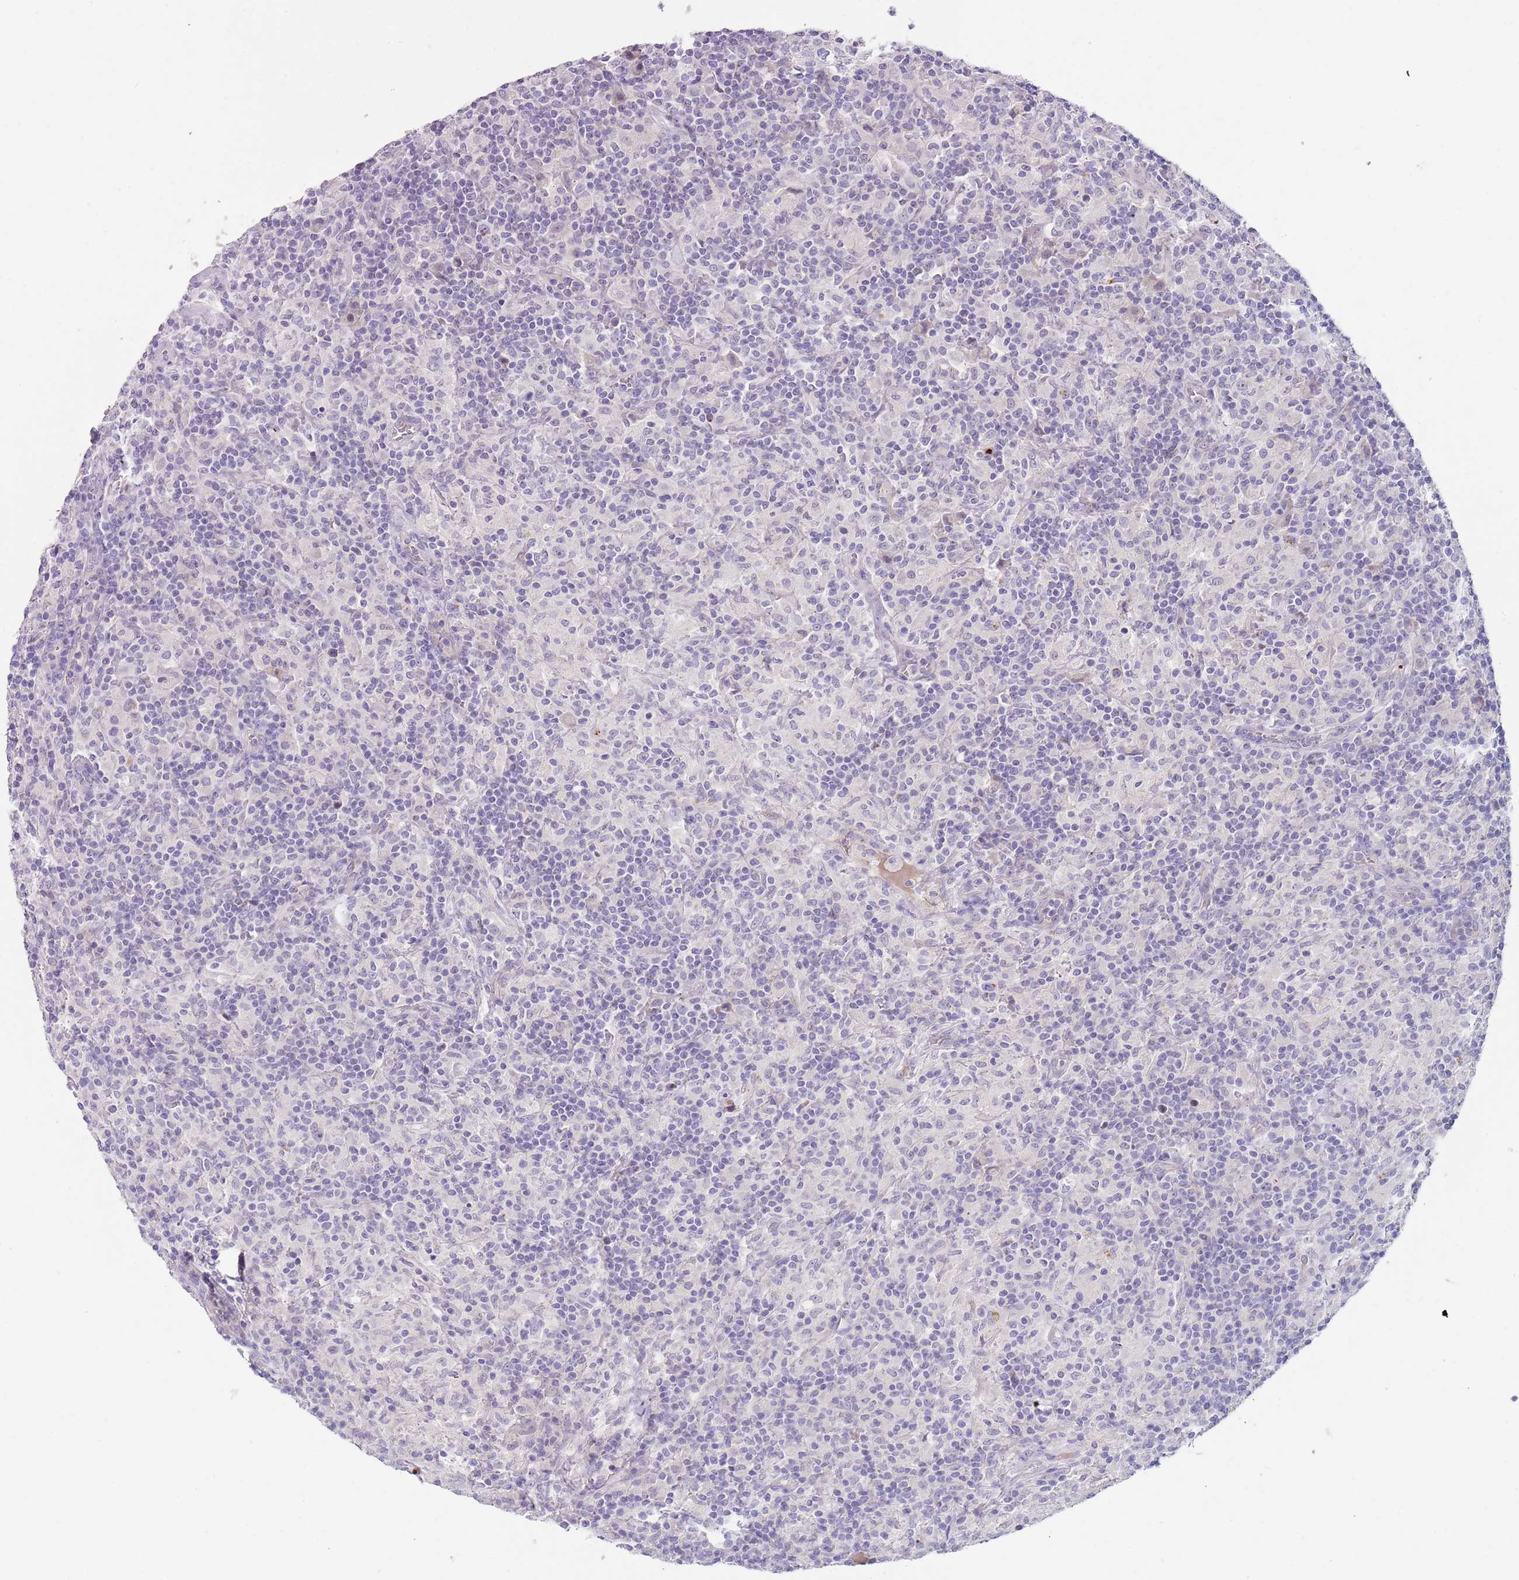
{"staining": {"intensity": "negative", "quantity": "none", "location": "none"}, "tissue": "lymphoma", "cell_type": "Tumor cells", "image_type": "cancer", "snomed": [{"axis": "morphology", "description": "Hodgkin's disease, NOS"}, {"axis": "topography", "description": "Lymph node"}], "caption": "The micrograph shows no significant staining in tumor cells of lymphoma. The staining is performed using DAB (3,3'-diaminobenzidine) brown chromogen with nuclei counter-stained in using hematoxylin.", "gene": "C2CD3", "patient": {"sex": "male", "age": 70}}